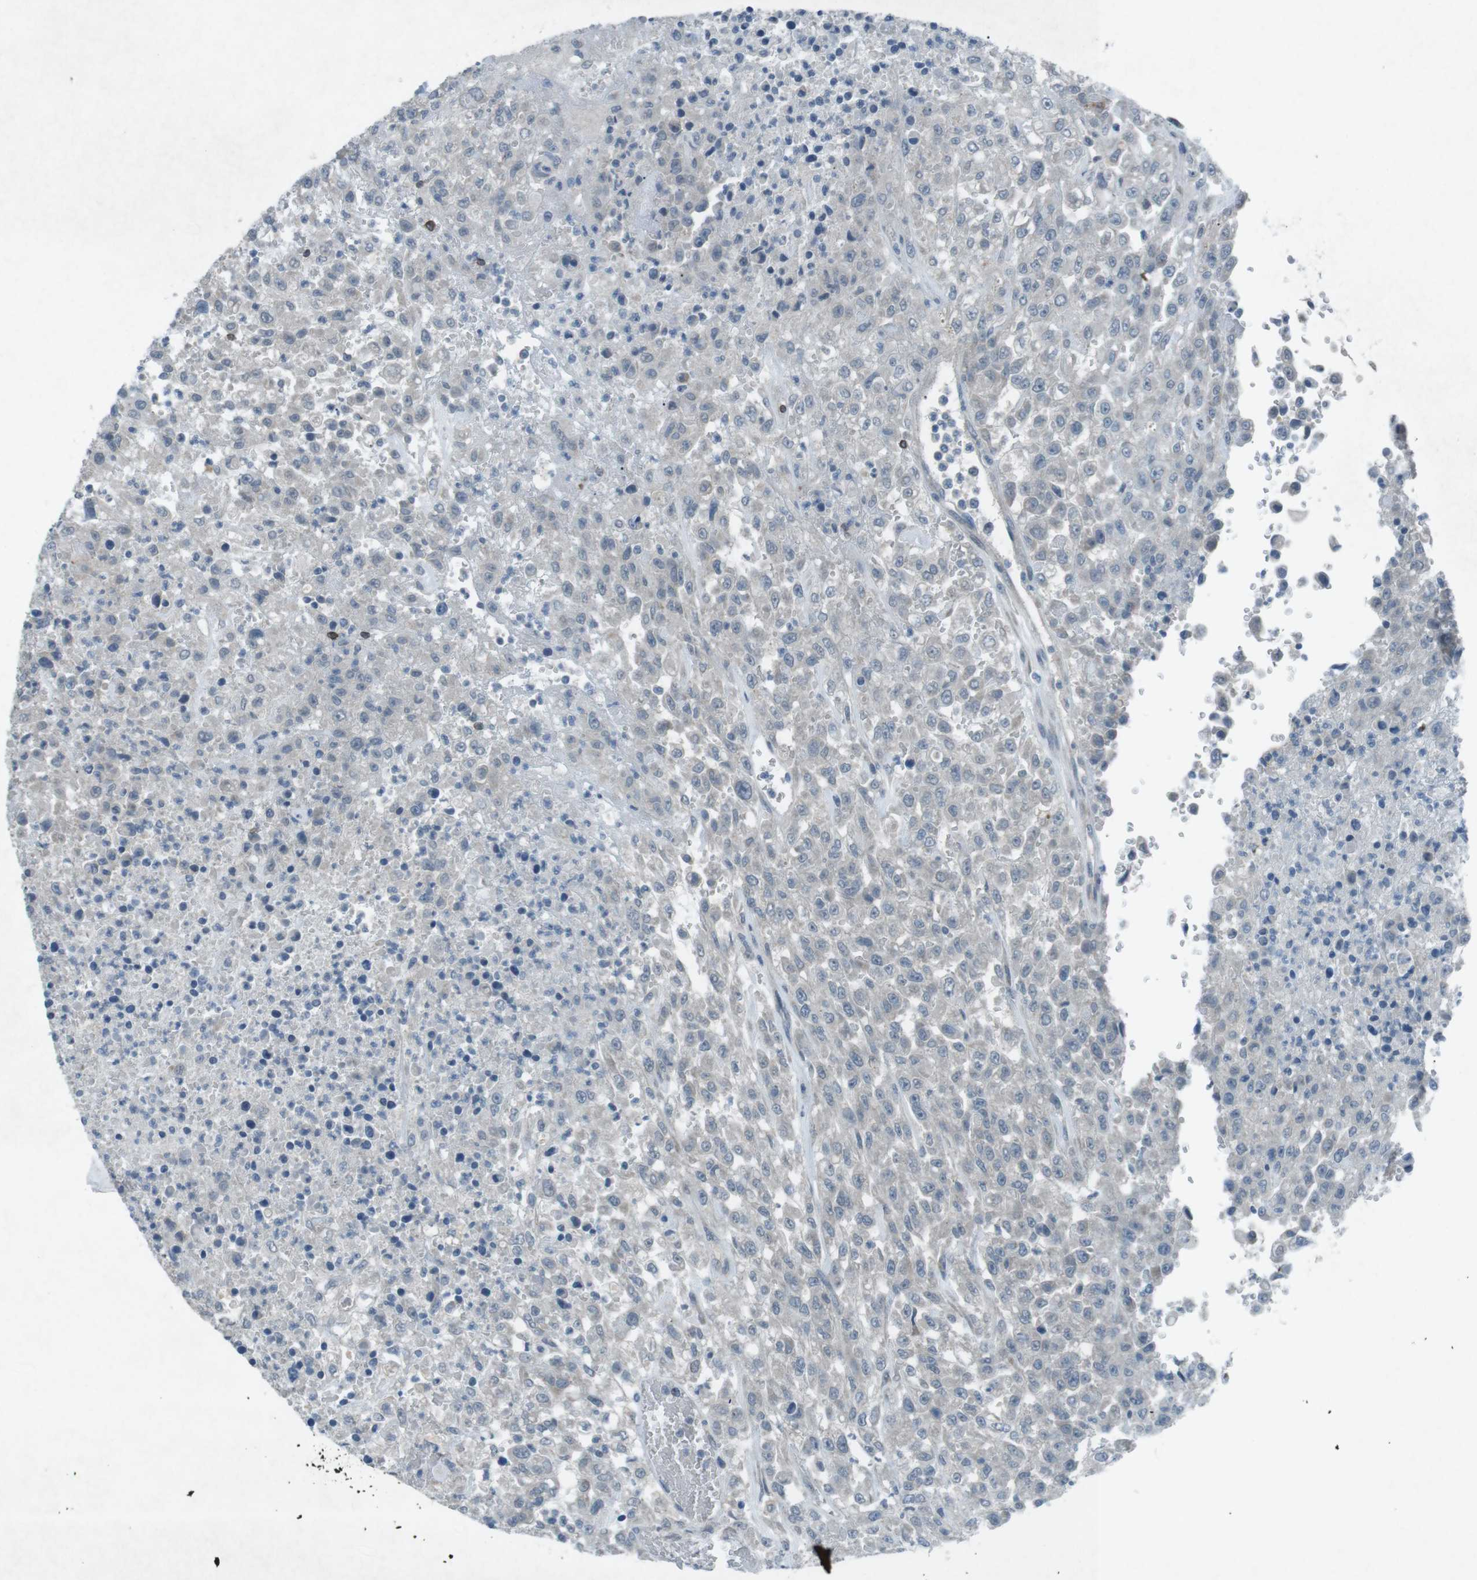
{"staining": {"intensity": "negative", "quantity": "none", "location": "none"}, "tissue": "urothelial cancer", "cell_type": "Tumor cells", "image_type": "cancer", "snomed": [{"axis": "morphology", "description": "Urothelial carcinoma, High grade"}, {"axis": "topography", "description": "Urinary bladder"}], "caption": "There is no significant positivity in tumor cells of high-grade urothelial carcinoma.", "gene": "FCRLA", "patient": {"sex": "male", "age": 46}}